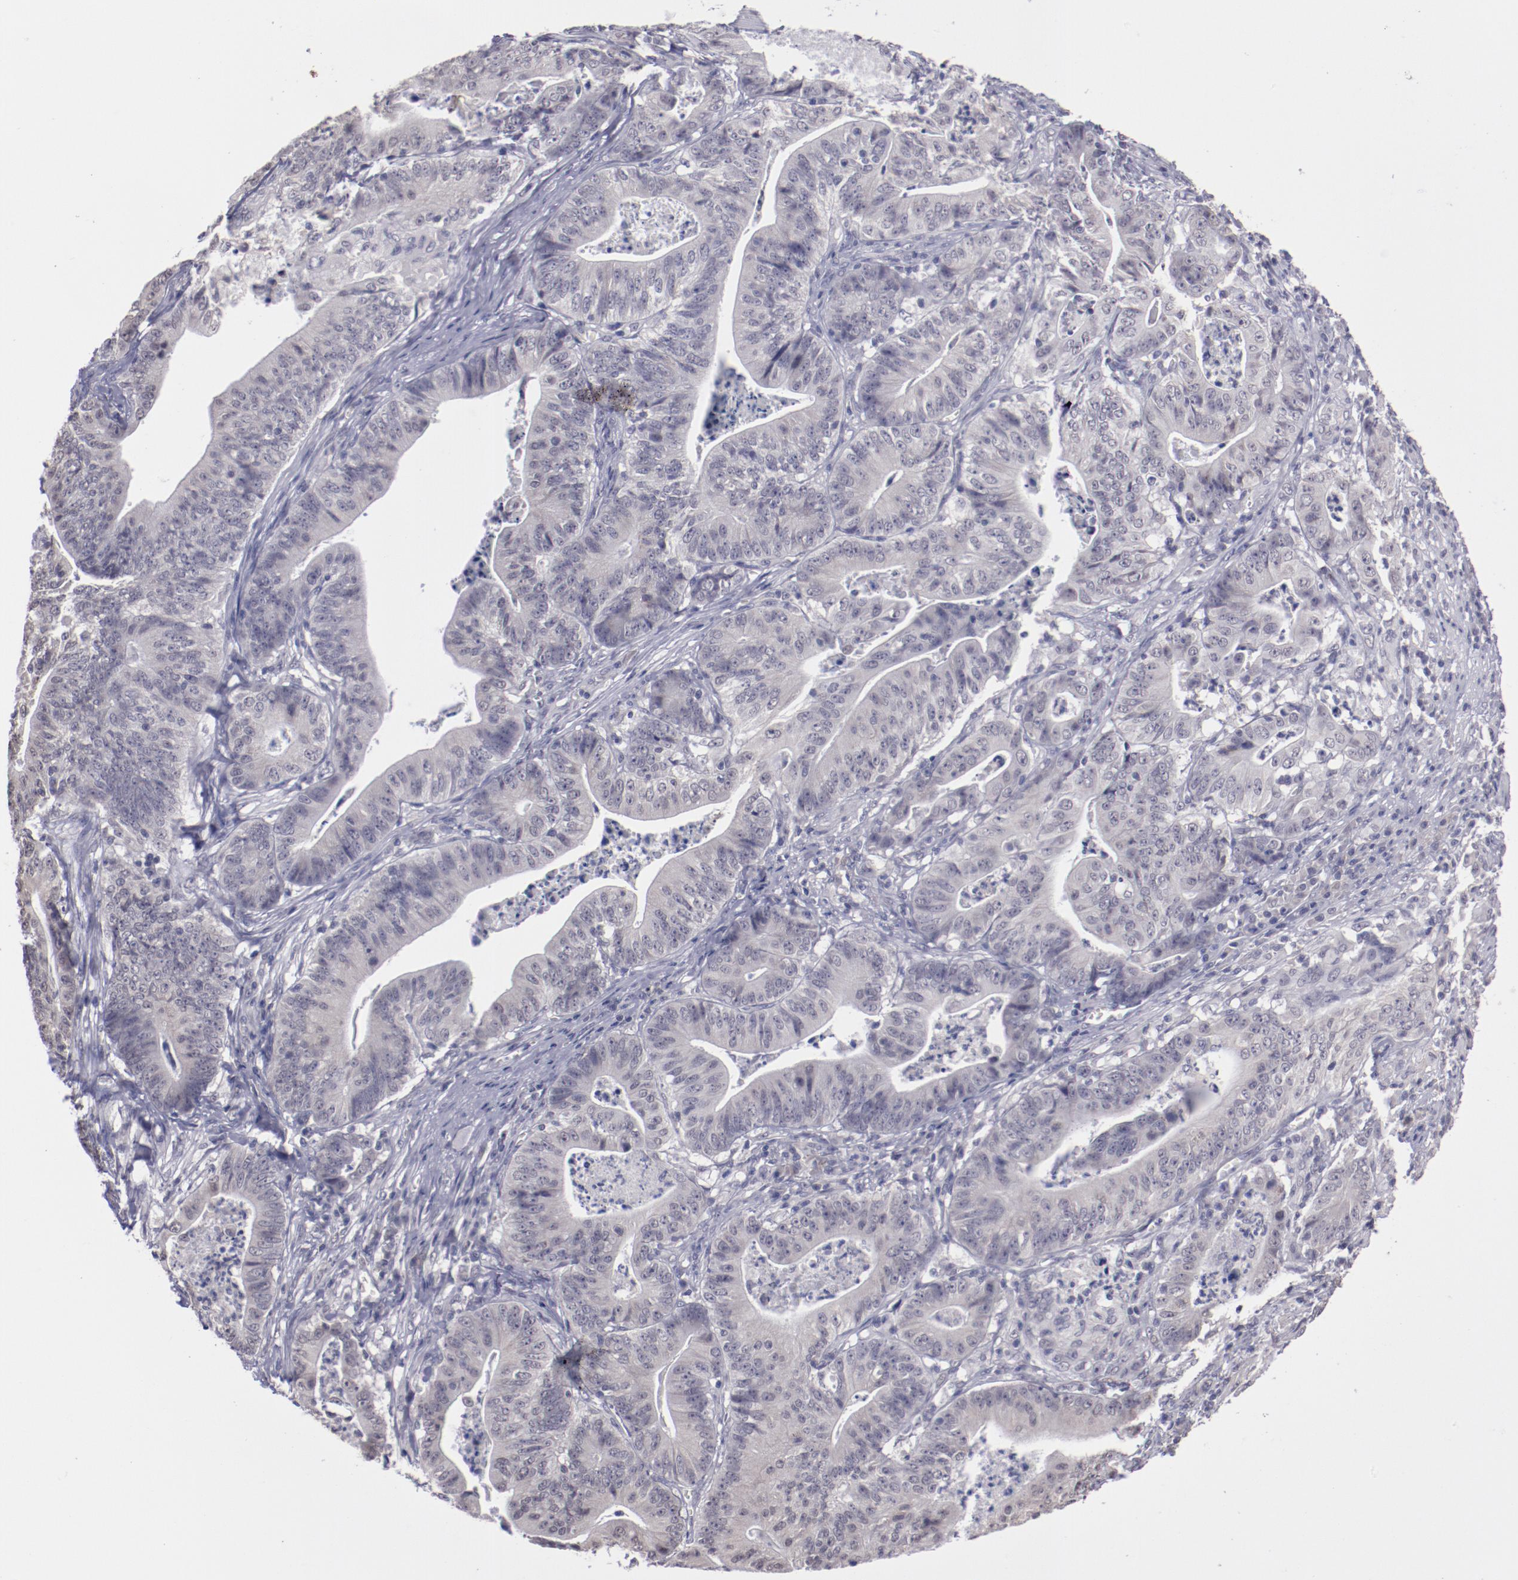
{"staining": {"intensity": "negative", "quantity": "none", "location": "none"}, "tissue": "stomach cancer", "cell_type": "Tumor cells", "image_type": "cancer", "snomed": [{"axis": "morphology", "description": "Adenocarcinoma, NOS"}, {"axis": "topography", "description": "Stomach, lower"}], "caption": "There is no significant staining in tumor cells of adenocarcinoma (stomach). (DAB immunohistochemistry (IHC) with hematoxylin counter stain).", "gene": "NRXN3", "patient": {"sex": "female", "age": 86}}